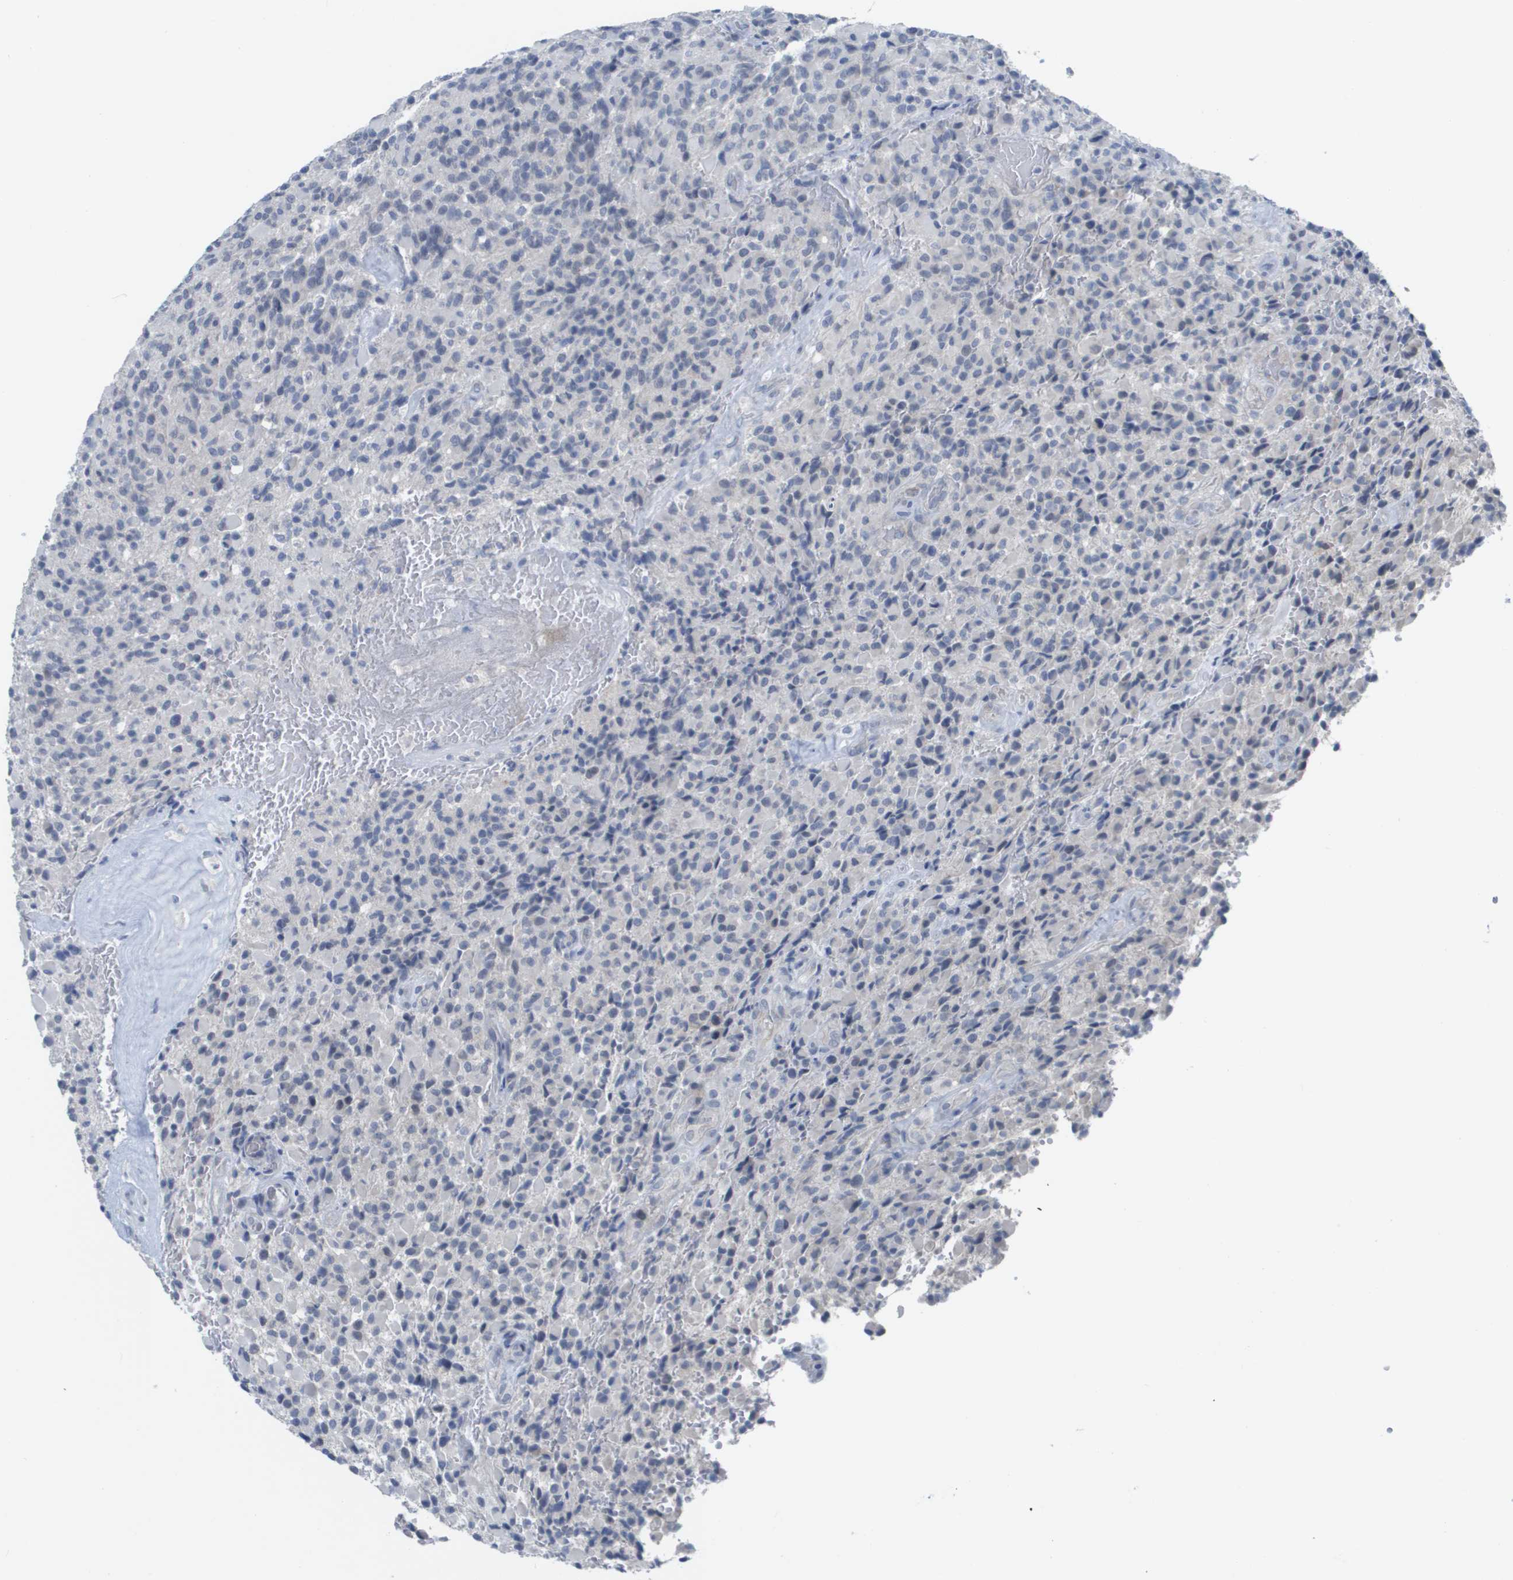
{"staining": {"intensity": "negative", "quantity": "none", "location": "none"}, "tissue": "glioma", "cell_type": "Tumor cells", "image_type": "cancer", "snomed": [{"axis": "morphology", "description": "Glioma, malignant, High grade"}, {"axis": "topography", "description": "Brain"}], "caption": "Glioma was stained to show a protein in brown. There is no significant expression in tumor cells. (DAB immunohistochemistry (IHC), high magnification).", "gene": "PDE4A", "patient": {"sex": "male", "age": 71}}